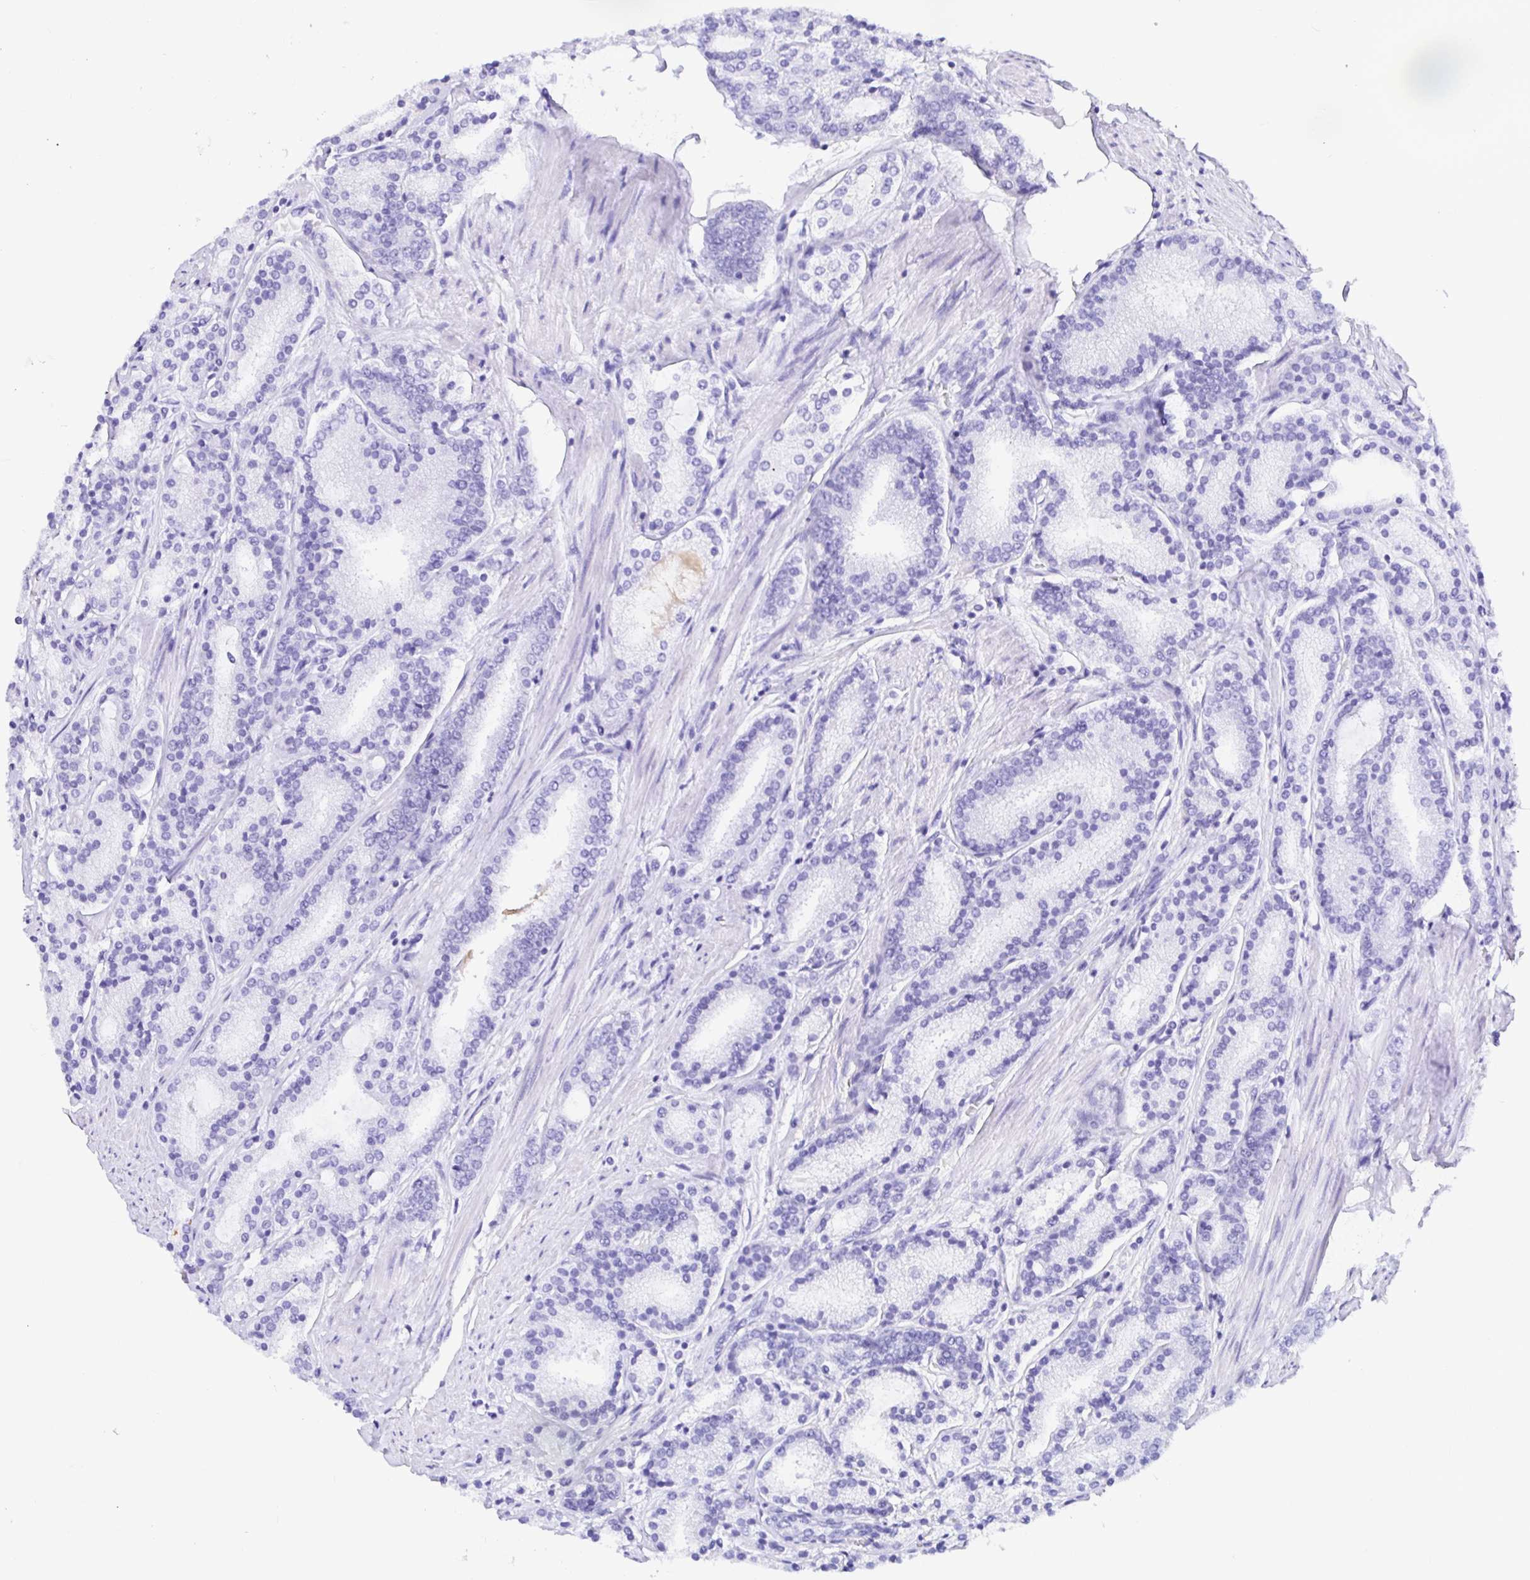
{"staining": {"intensity": "negative", "quantity": "none", "location": "none"}, "tissue": "prostate cancer", "cell_type": "Tumor cells", "image_type": "cancer", "snomed": [{"axis": "morphology", "description": "Adenocarcinoma, High grade"}, {"axis": "topography", "description": "Prostate"}], "caption": "IHC histopathology image of human adenocarcinoma (high-grade) (prostate) stained for a protein (brown), which displays no expression in tumor cells. (Stains: DAB IHC with hematoxylin counter stain, Microscopy: brightfield microscopy at high magnification).", "gene": "PRAMEF19", "patient": {"sex": "male", "age": 63}}